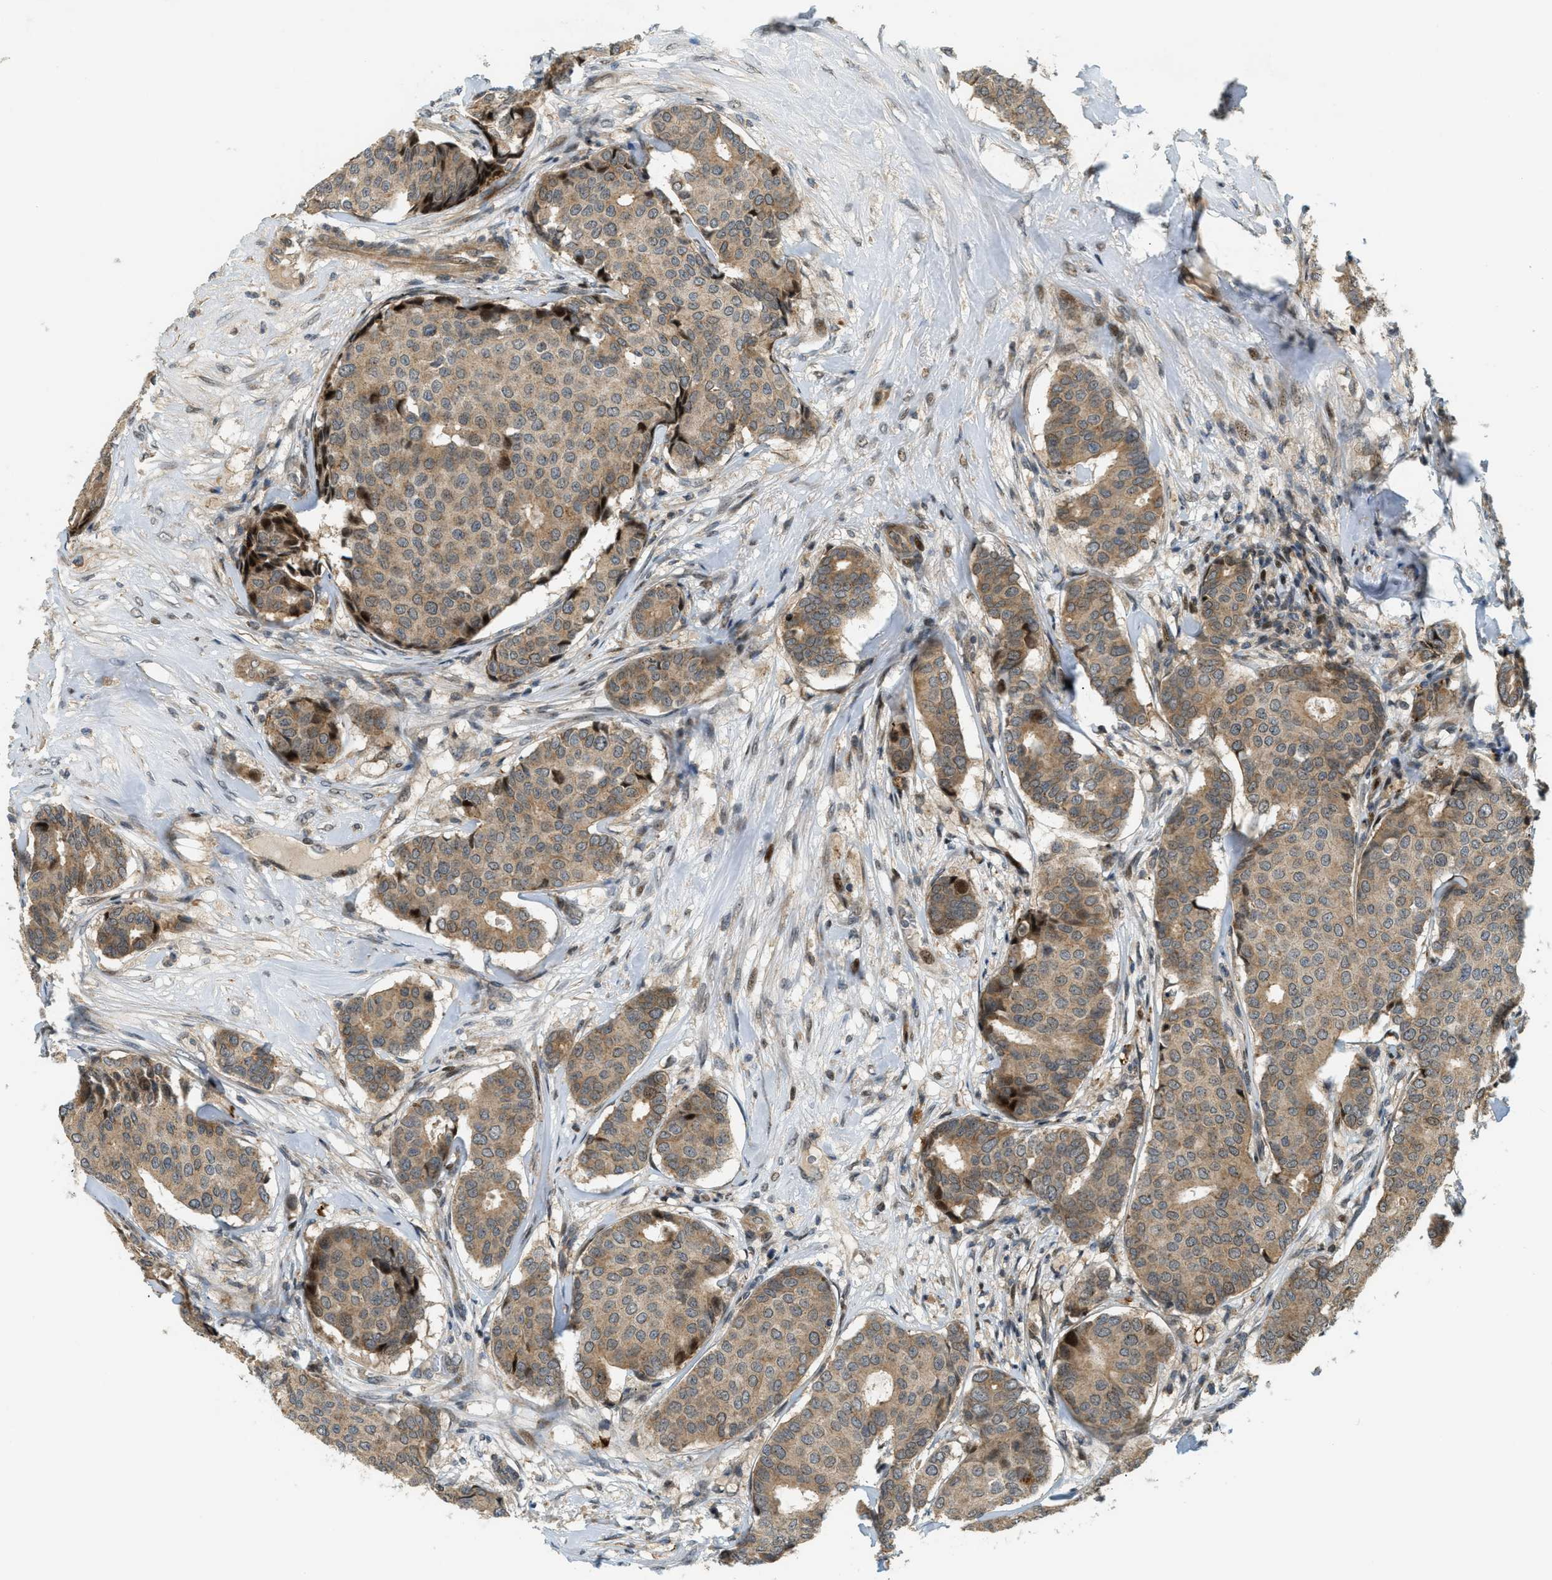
{"staining": {"intensity": "moderate", "quantity": ">75%", "location": "cytoplasmic/membranous"}, "tissue": "breast cancer", "cell_type": "Tumor cells", "image_type": "cancer", "snomed": [{"axis": "morphology", "description": "Duct carcinoma"}, {"axis": "topography", "description": "Breast"}], "caption": "DAB immunohistochemical staining of intraductal carcinoma (breast) displays moderate cytoplasmic/membranous protein staining in about >75% of tumor cells. (DAB IHC with brightfield microscopy, high magnification).", "gene": "TRAPPC14", "patient": {"sex": "female", "age": 75}}